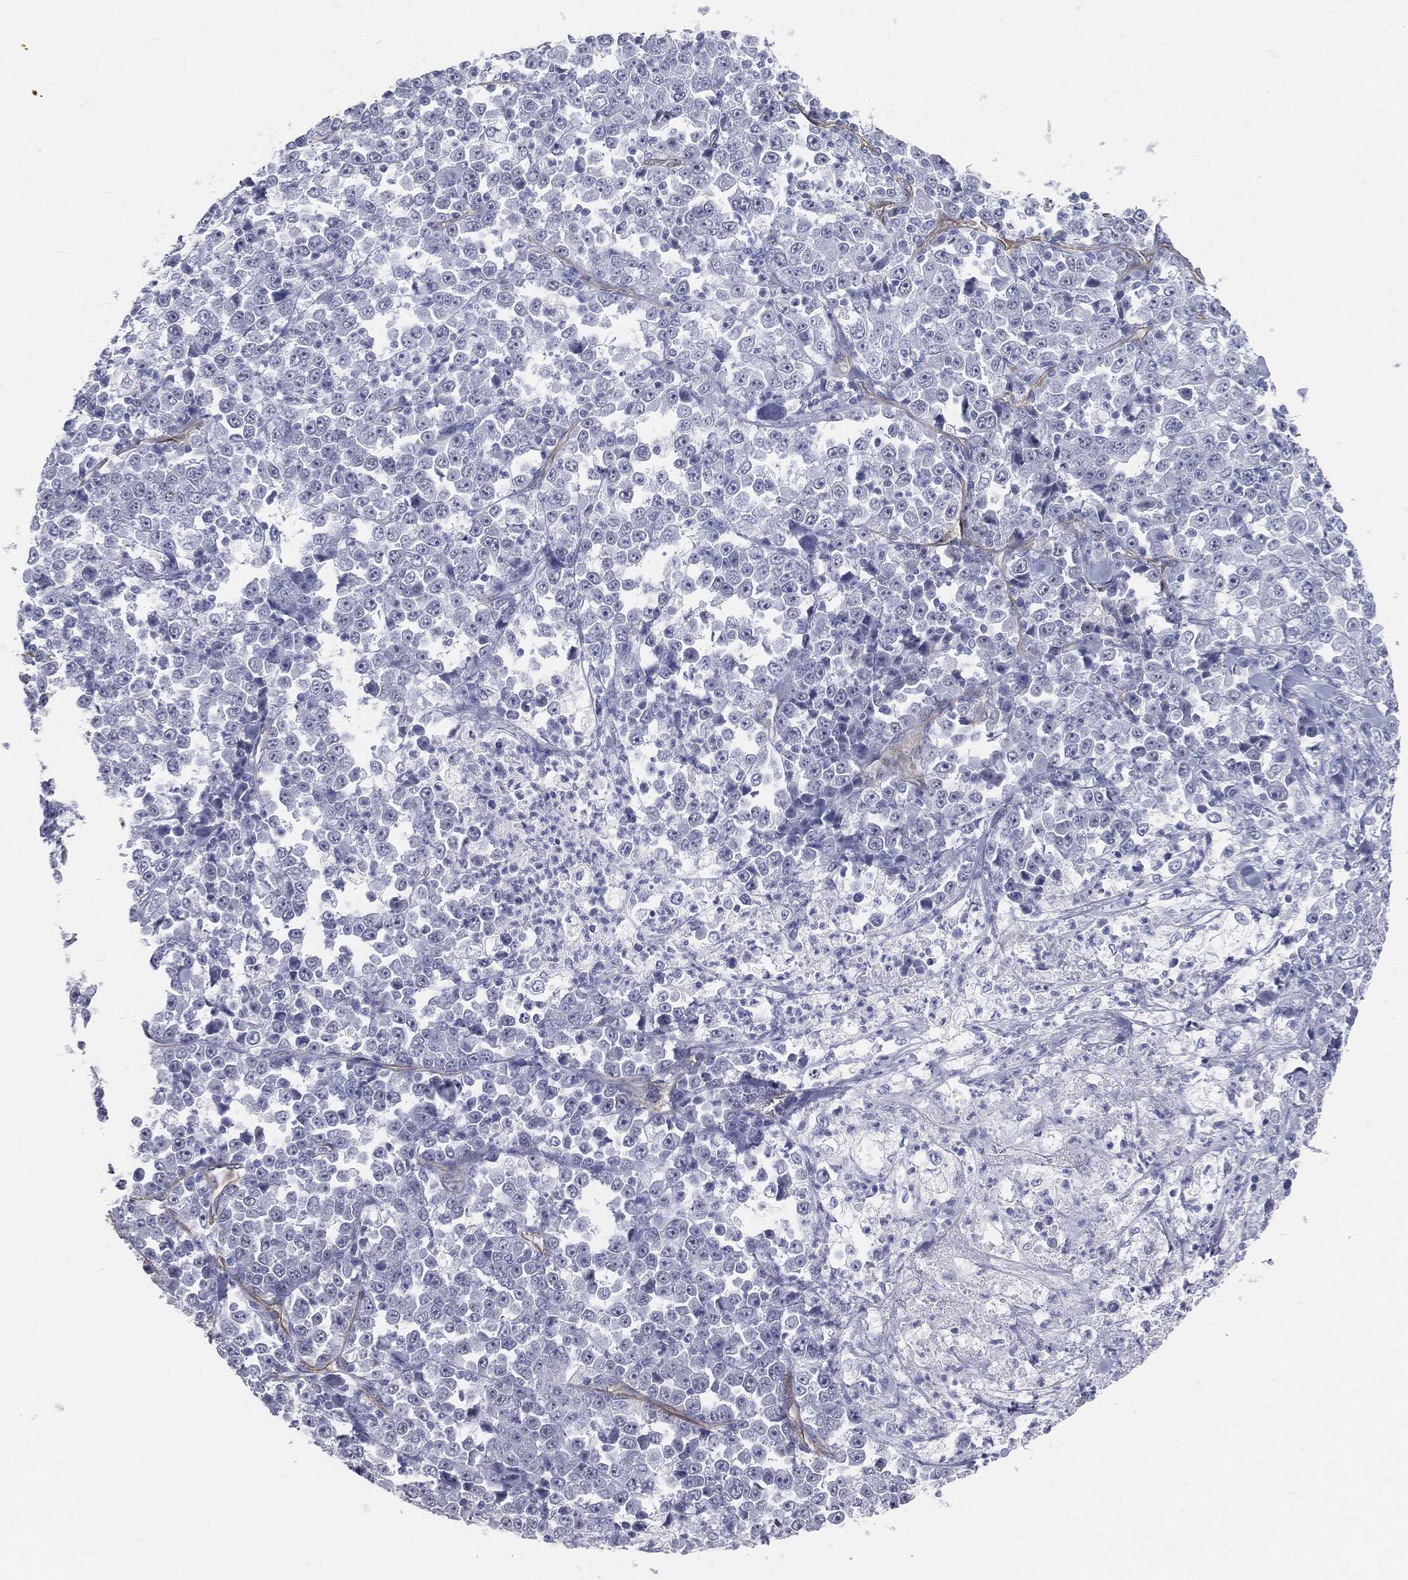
{"staining": {"intensity": "negative", "quantity": "none", "location": "none"}, "tissue": "stomach cancer", "cell_type": "Tumor cells", "image_type": "cancer", "snomed": [{"axis": "morphology", "description": "Normal tissue, NOS"}, {"axis": "morphology", "description": "Adenocarcinoma, NOS"}, {"axis": "topography", "description": "Stomach, upper"}, {"axis": "topography", "description": "Stomach"}], "caption": "There is no significant staining in tumor cells of stomach adenocarcinoma.", "gene": "MUC5AC", "patient": {"sex": "male", "age": 59}}